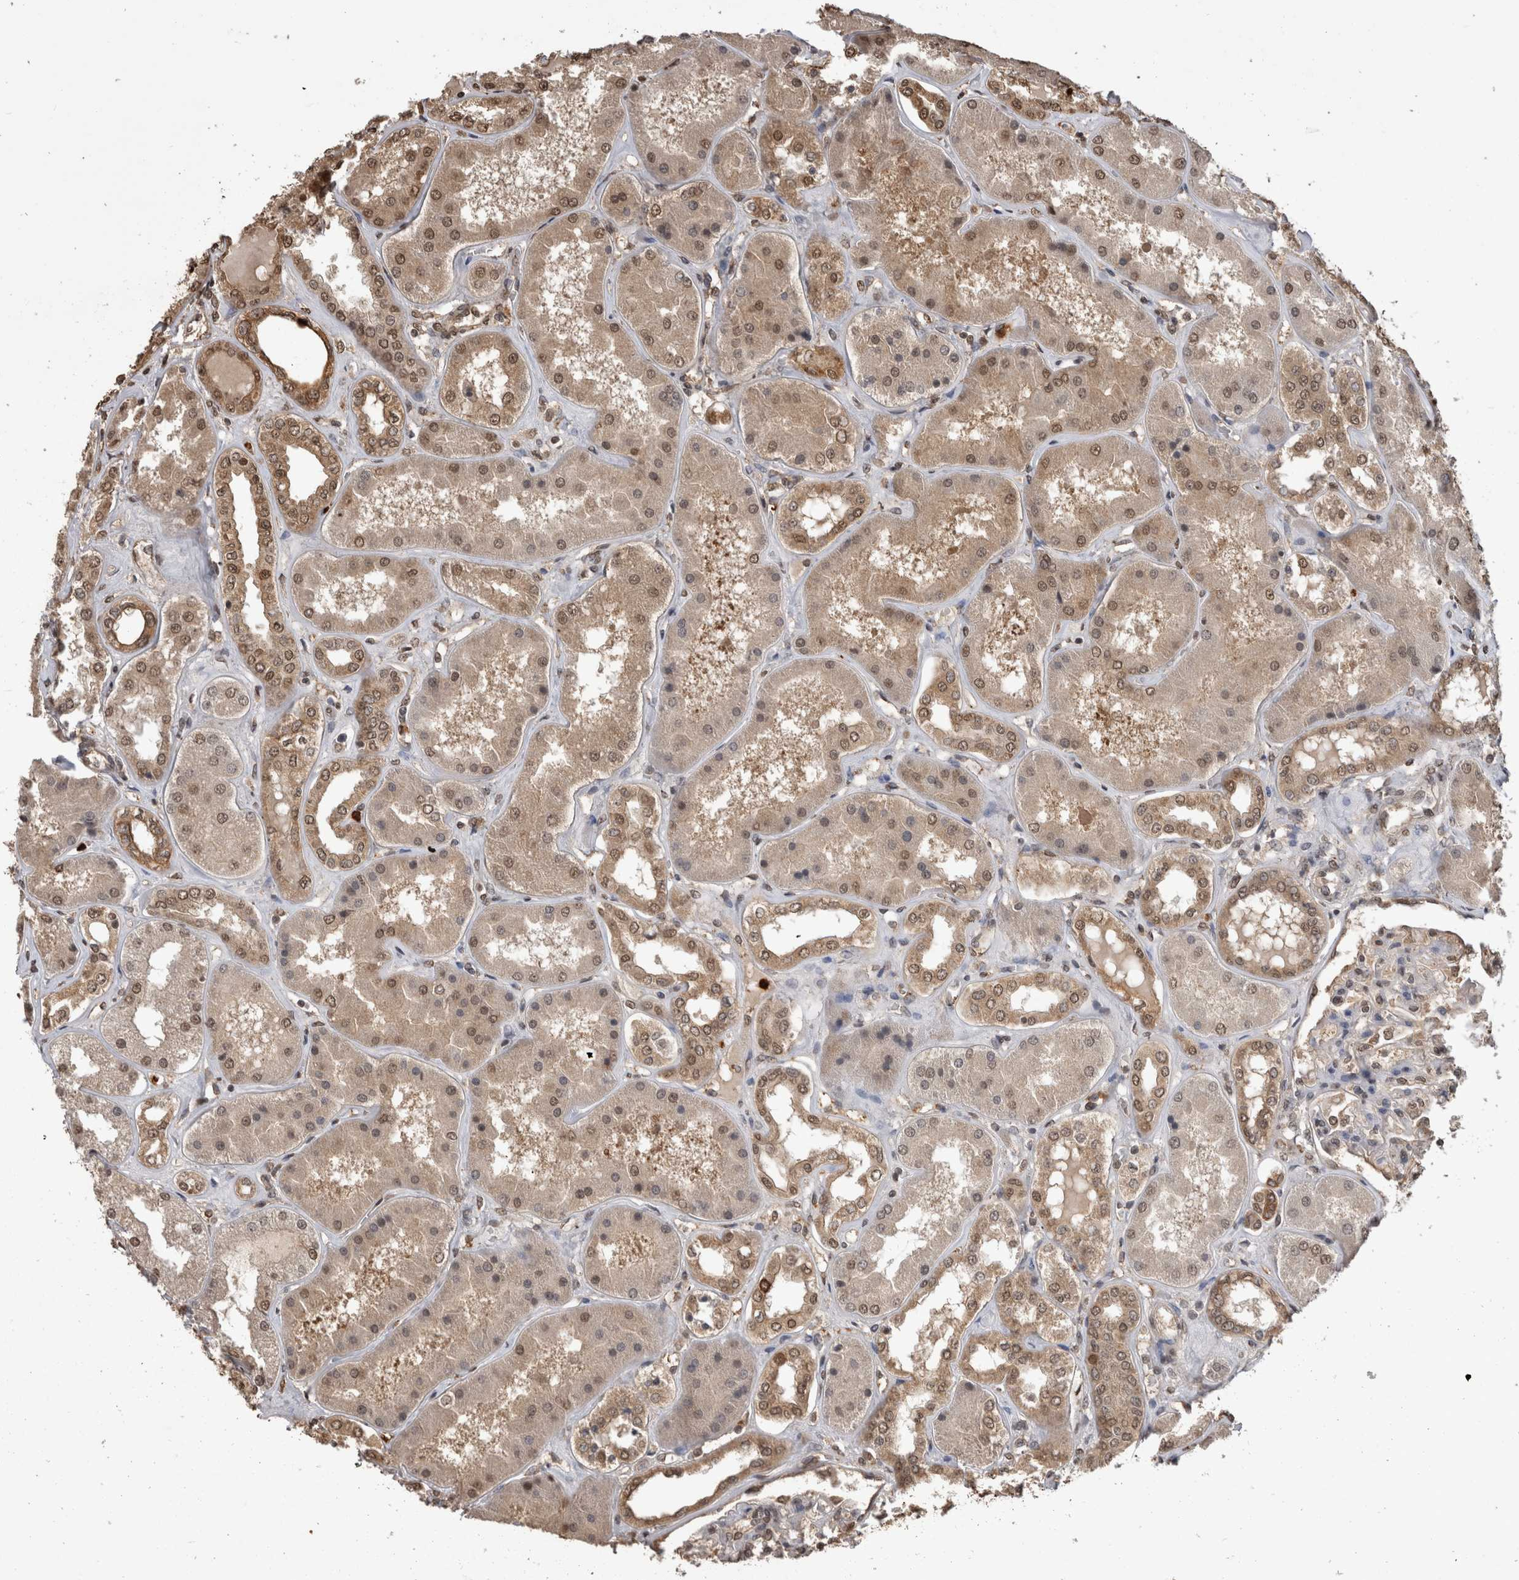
{"staining": {"intensity": "moderate", "quantity": "25%-75%", "location": "cytoplasmic/membranous,nuclear"}, "tissue": "kidney", "cell_type": "Cells in glomeruli", "image_type": "normal", "snomed": [{"axis": "morphology", "description": "Normal tissue, NOS"}, {"axis": "topography", "description": "Kidney"}], "caption": "Cells in glomeruli demonstrate medium levels of moderate cytoplasmic/membranous,nuclear expression in about 25%-75% of cells in unremarkable human kidney.", "gene": "PAK4", "patient": {"sex": "female", "age": 56}}